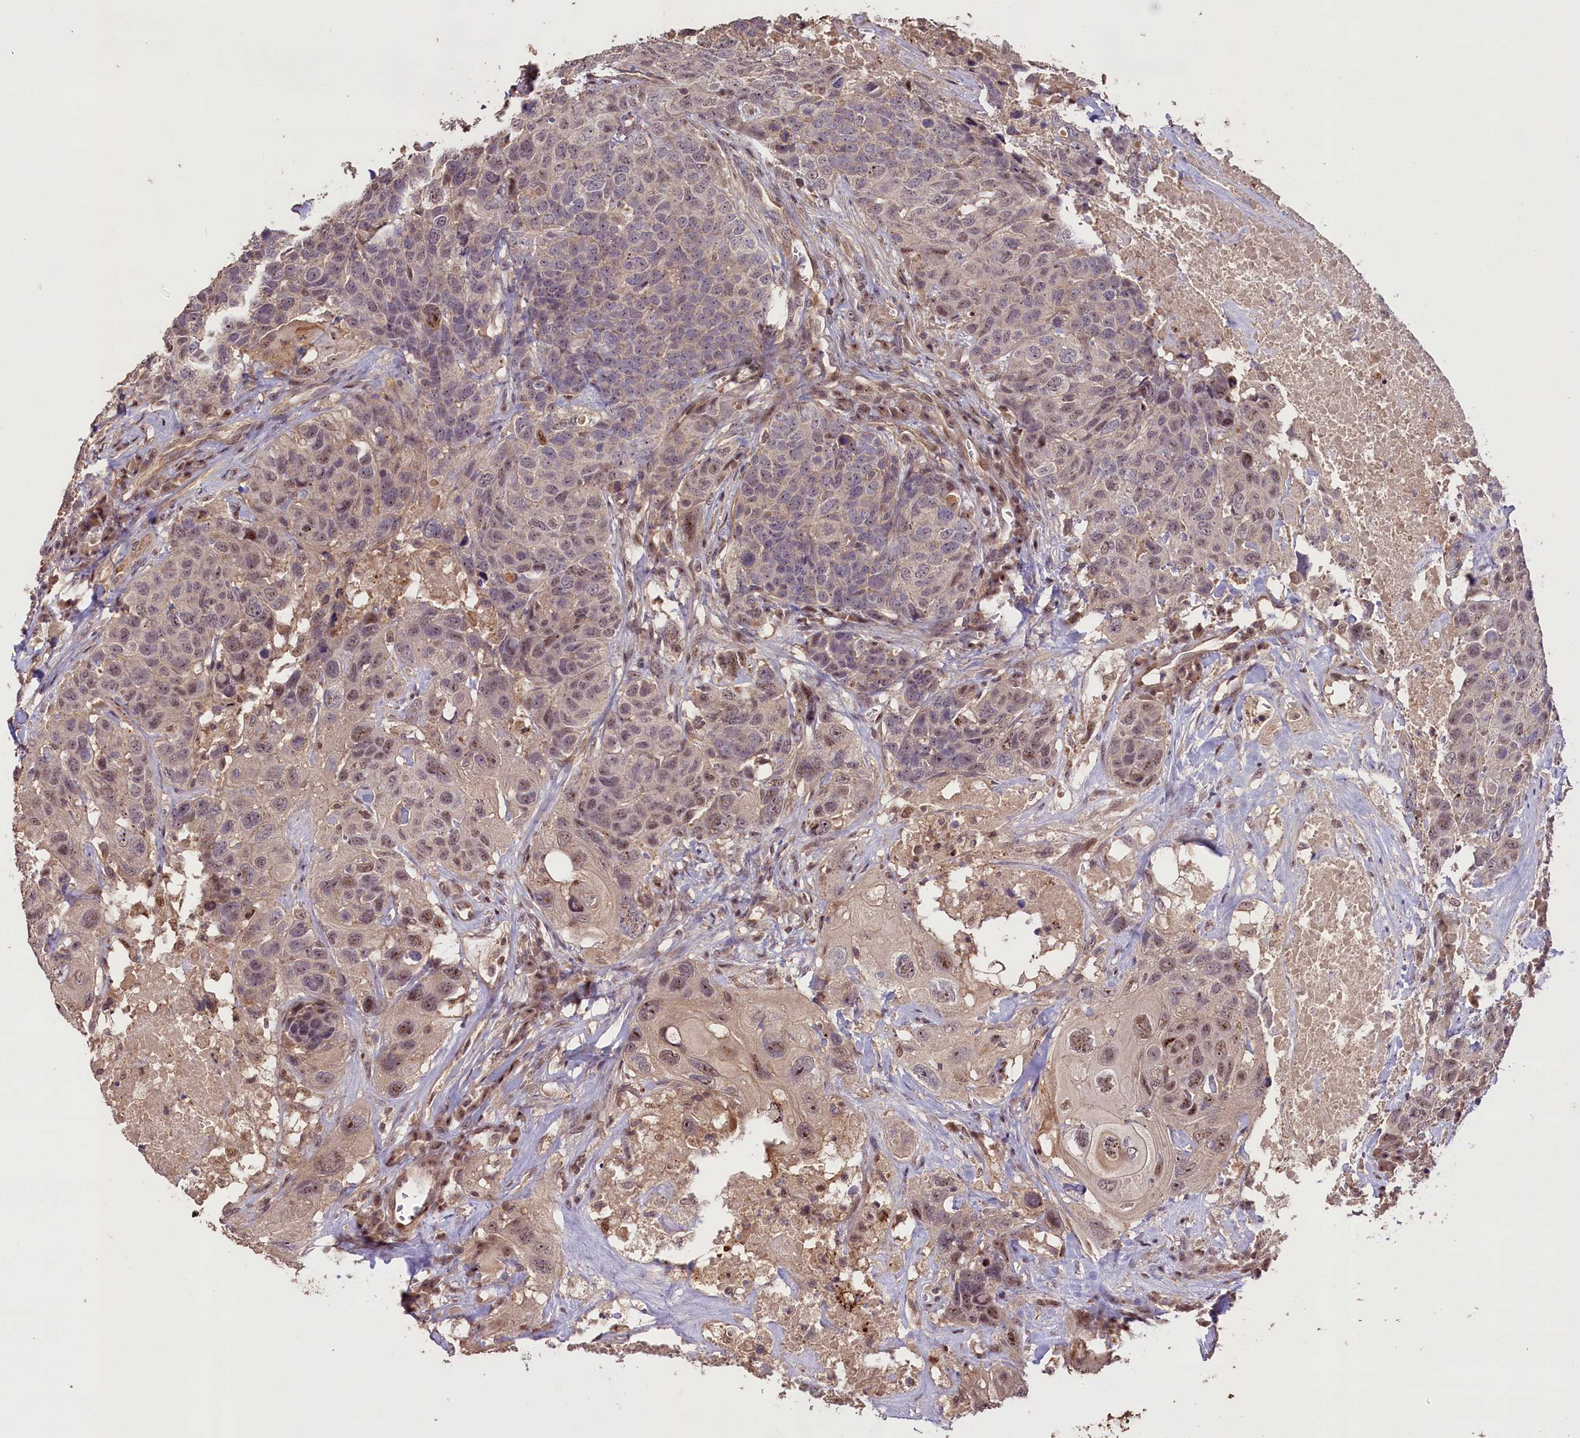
{"staining": {"intensity": "moderate", "quantity": "<25%", "location": "nuclear"}, "tissue": "head and neck cancer", "cell_type": "Tumor cells", "image_type": "cancer", "snomed": [{"axis": "morphology", "description": "Squamous cell carcinoma, NOS"}, {"axis": "topography", "description": "Head-Neck"}], "caption": "A brown stain highlights moderate nuclear staining of a protein in human squamous cell carcinoma (head and neck) tumor cells.", "gene": "FUZ", "patient": {"sex": "male", "age": 66}}